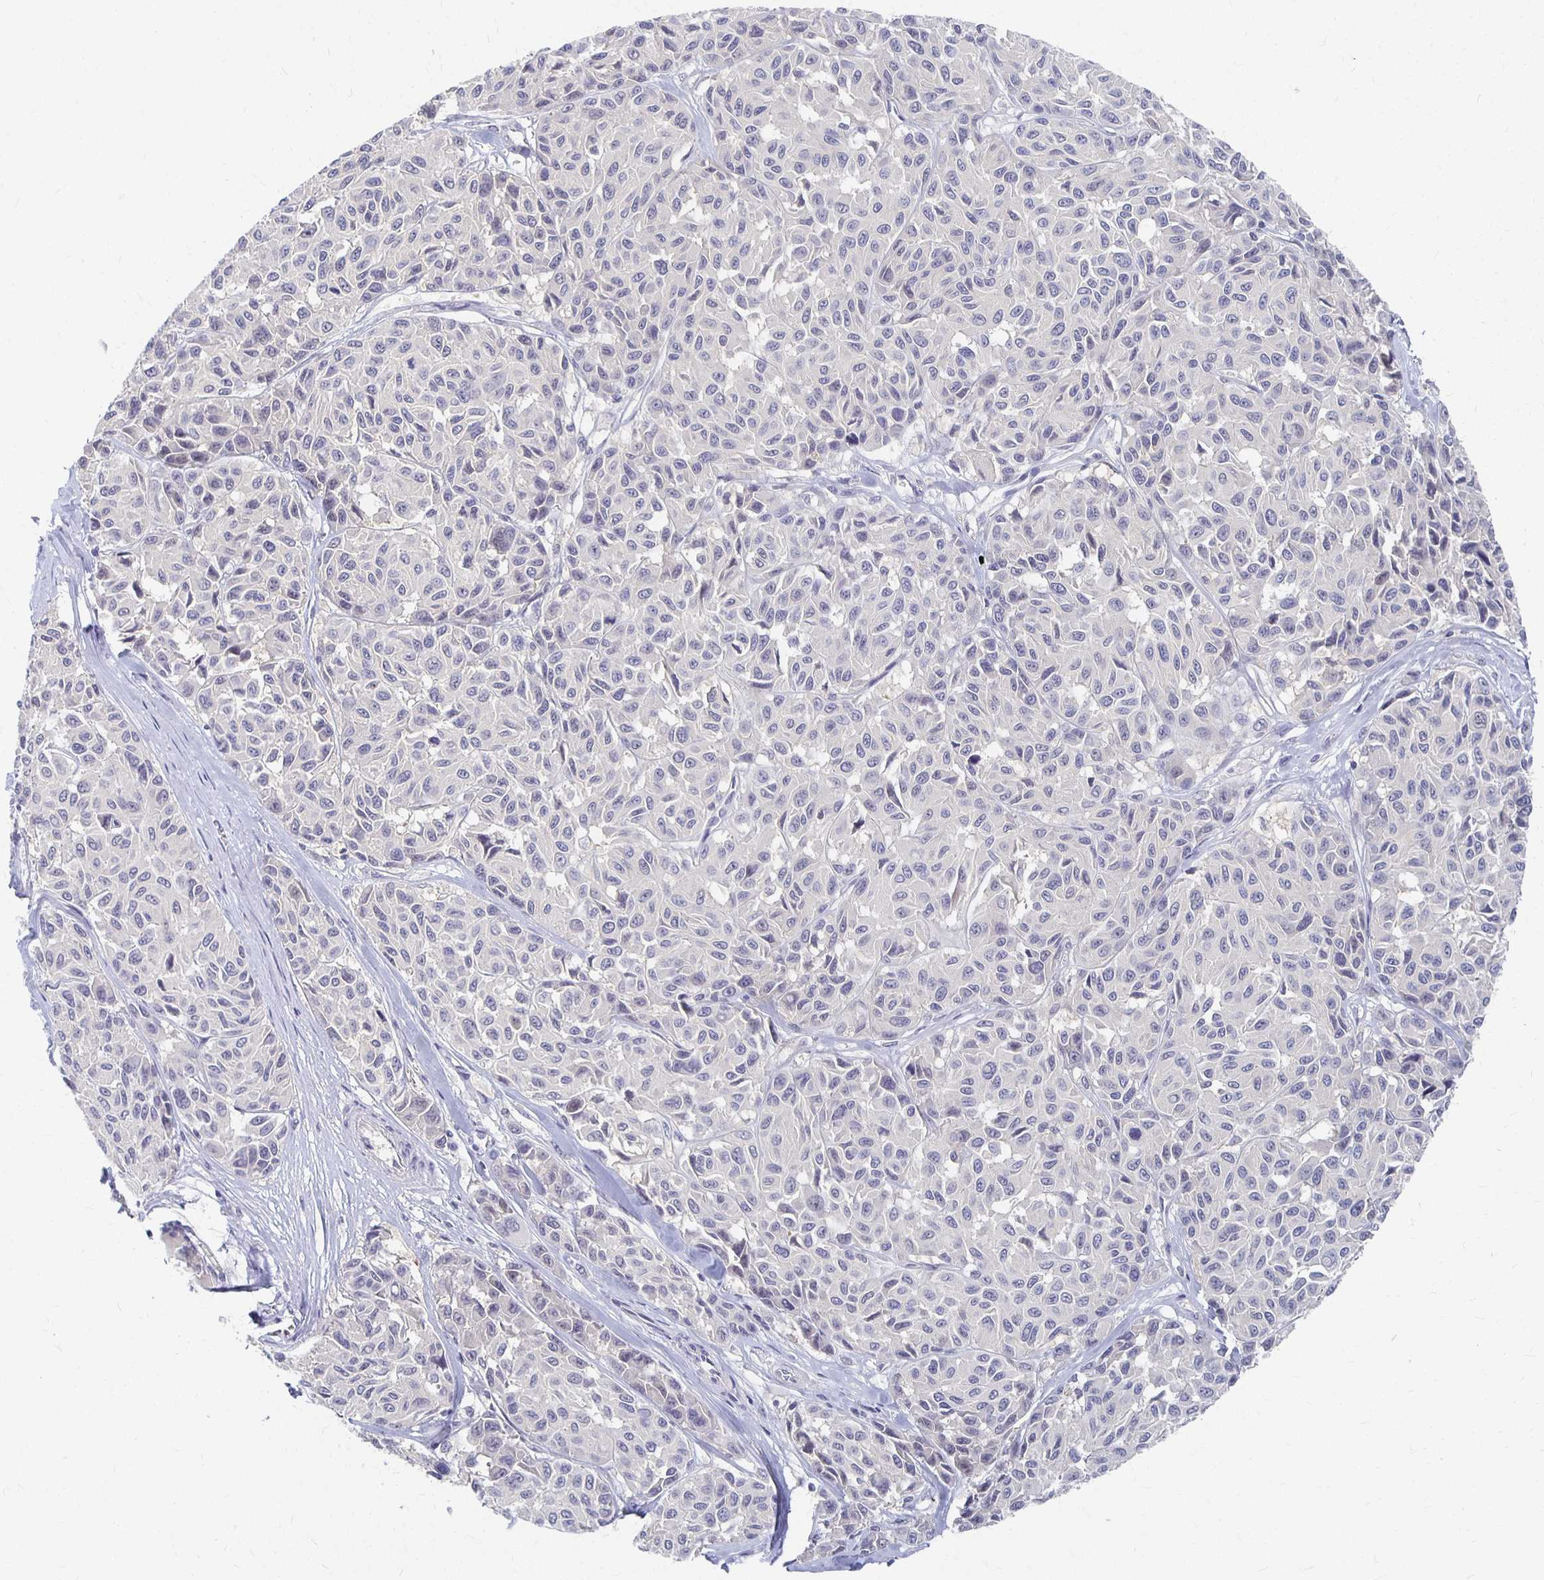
{"staining": {"intensity": "negative", "quantity": "none", "location": "none"}, "tissue": "melanoma", "cell_type": "Tumor cells", "image_type": "cancer", "snomed": [{"axis": "morphology", "description": "Malignant melanoma, NOS"}, {"axis": "topography", "description": "Skin"}], "caption": "High magnification brightfield microscopy of melanoma stained with DAB (brown) and counterstained with hematoxylin (blue): tumor cells show no significant positivity.", "gene": "FKRP", "patient": {"sex": "female", "age": 66}}